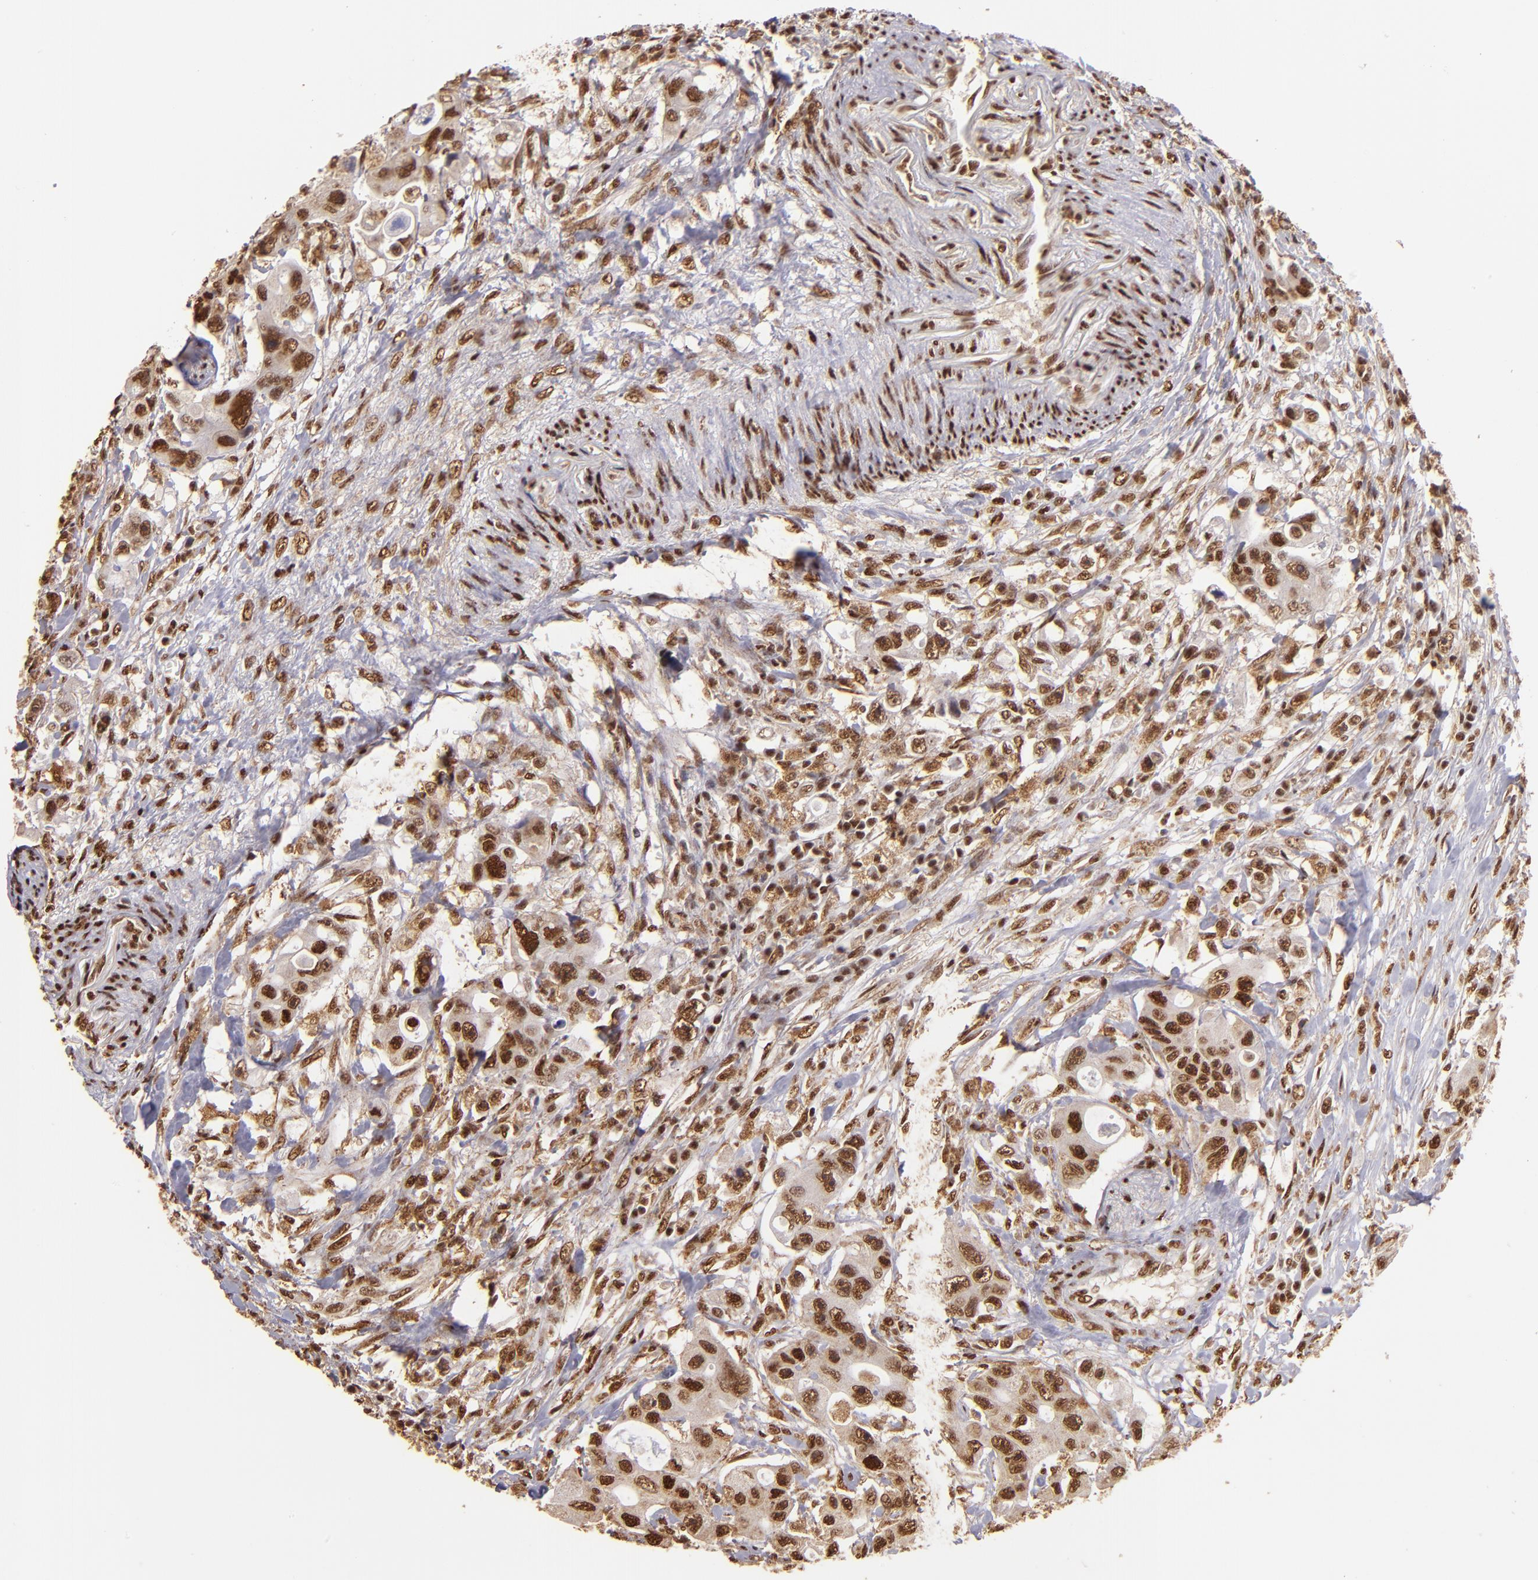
{"staining": {"intensity": "moderate", "quantity": ">75%", "location": "nuclear"}, "tissue": "colorectal cancer", "cell_type": "Tumor cells", "image_type": "cancer", "snomed": [{"axis": "morphology", "description": "Adenocarcinoma, NOS"}, {"axis": "topography", "description": "Colon"}], "caption": "Tumor cells show moderate nuclear positivity in about >75% of cells in adenocarcinoma (colorectal). Ihc stains the protein of interest in brown and the nuclei are stained blue.", "gene": "SP1", "patient": {"sex": "female", "age": 46}}